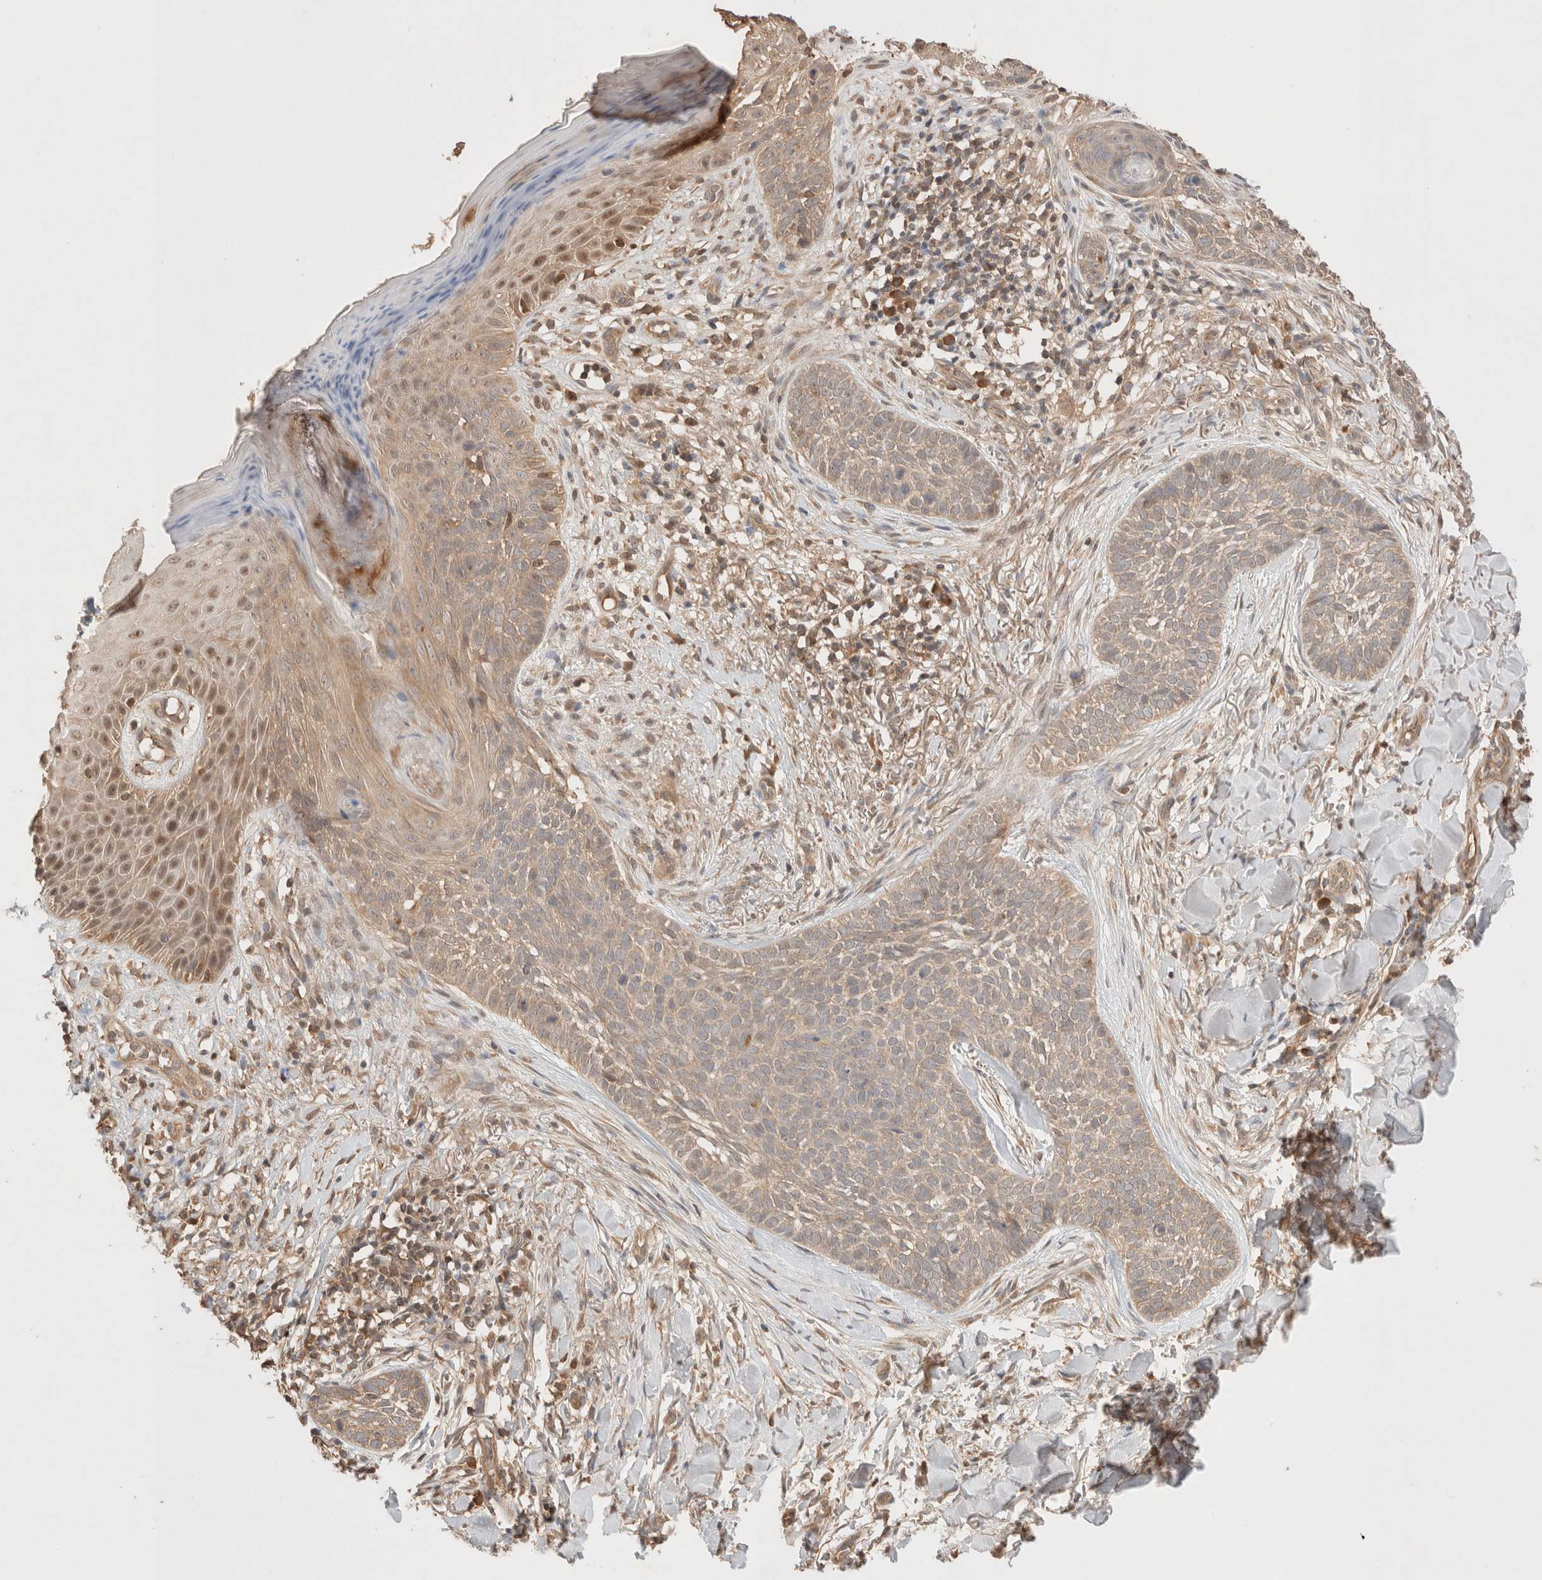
{"staining": {"intensity": "weak", "quantity": ">75%", "location": "cytoplasmic/membranous"}, "tissue": "skin cancer", "cell_type": "Tumor cells", "image_type": "cancer", "snomed": [{"axis": "morphology", "description": "Normal tissue, NOS"}, {"axis": "morphology", "description": "Basal cell carcinoma"}, {"axis": "topography", "description": "Skin"}], "caption": "Basal cell carcinoma (skin) stained with immunohistochemistry displays weak cytoplasmic/membranous positivity in about >75% of tumor cells.", "gene": "CARNMT1", "patient": {"sex": "male", "age": 67}}